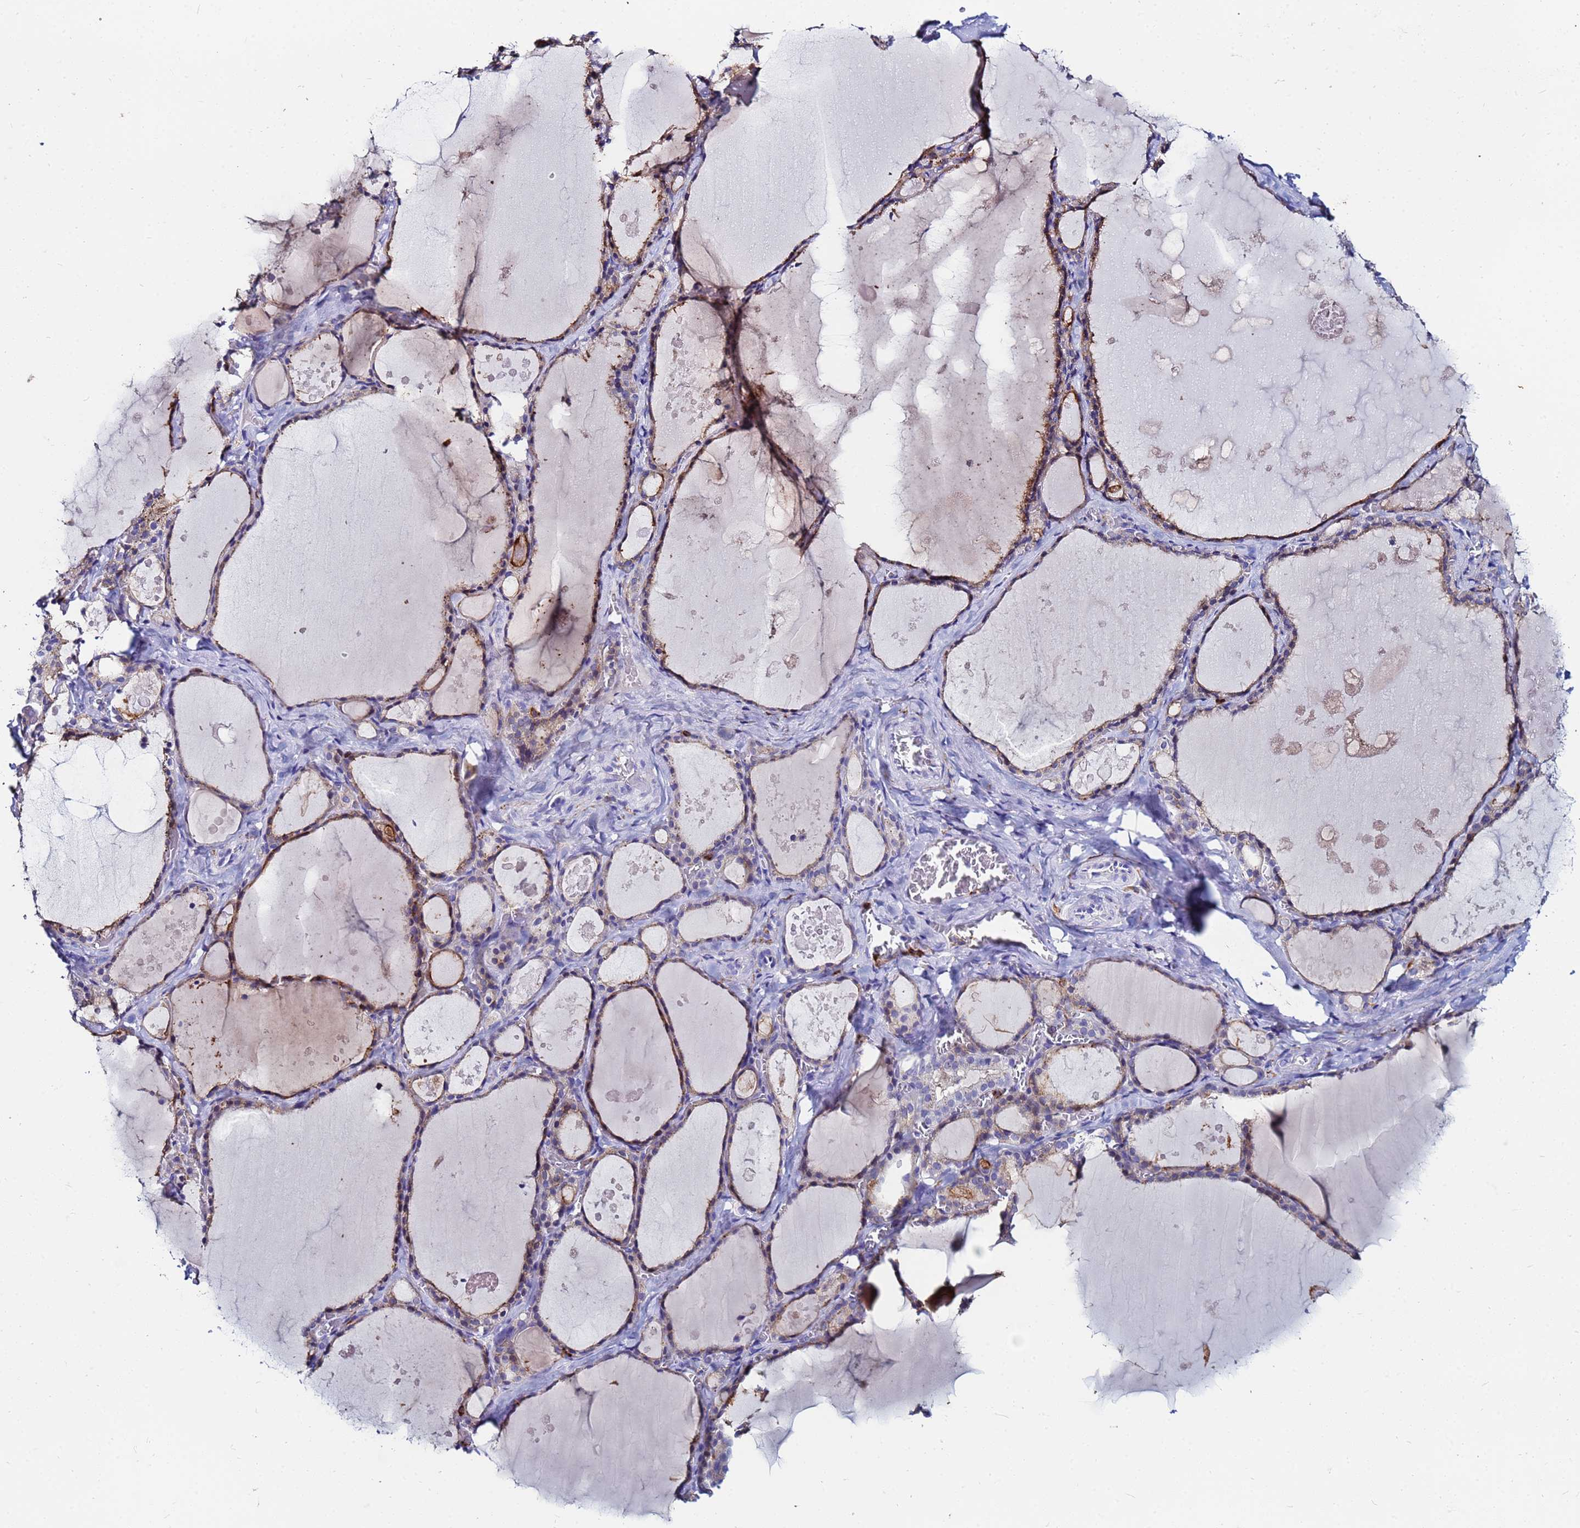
{"staining": {"intensity": "weak", "quantity": "25%-75%", "location": "cytoplasmic/membranous"}, "tissue": "thyroid gland", "cell_type": "Glandular cells", "image_type": "normal", "snomed": [{"axis": "morphology", "description": "Normal tissue, NOS"}, {"axis": "topography", "description": "Thyroid gland"}], "caption": "The micrograph displays staining of normal thyroid gland, revealing weak cytoplasmic/membranous protein expression (brown color) within glandular cells. Using DAB (brown) and hematoxylin (blue) stains, captured at high magnification using brightfield microscopy.", "gene": "BASP1", "patient": {"sex": "male", "age": 56}}